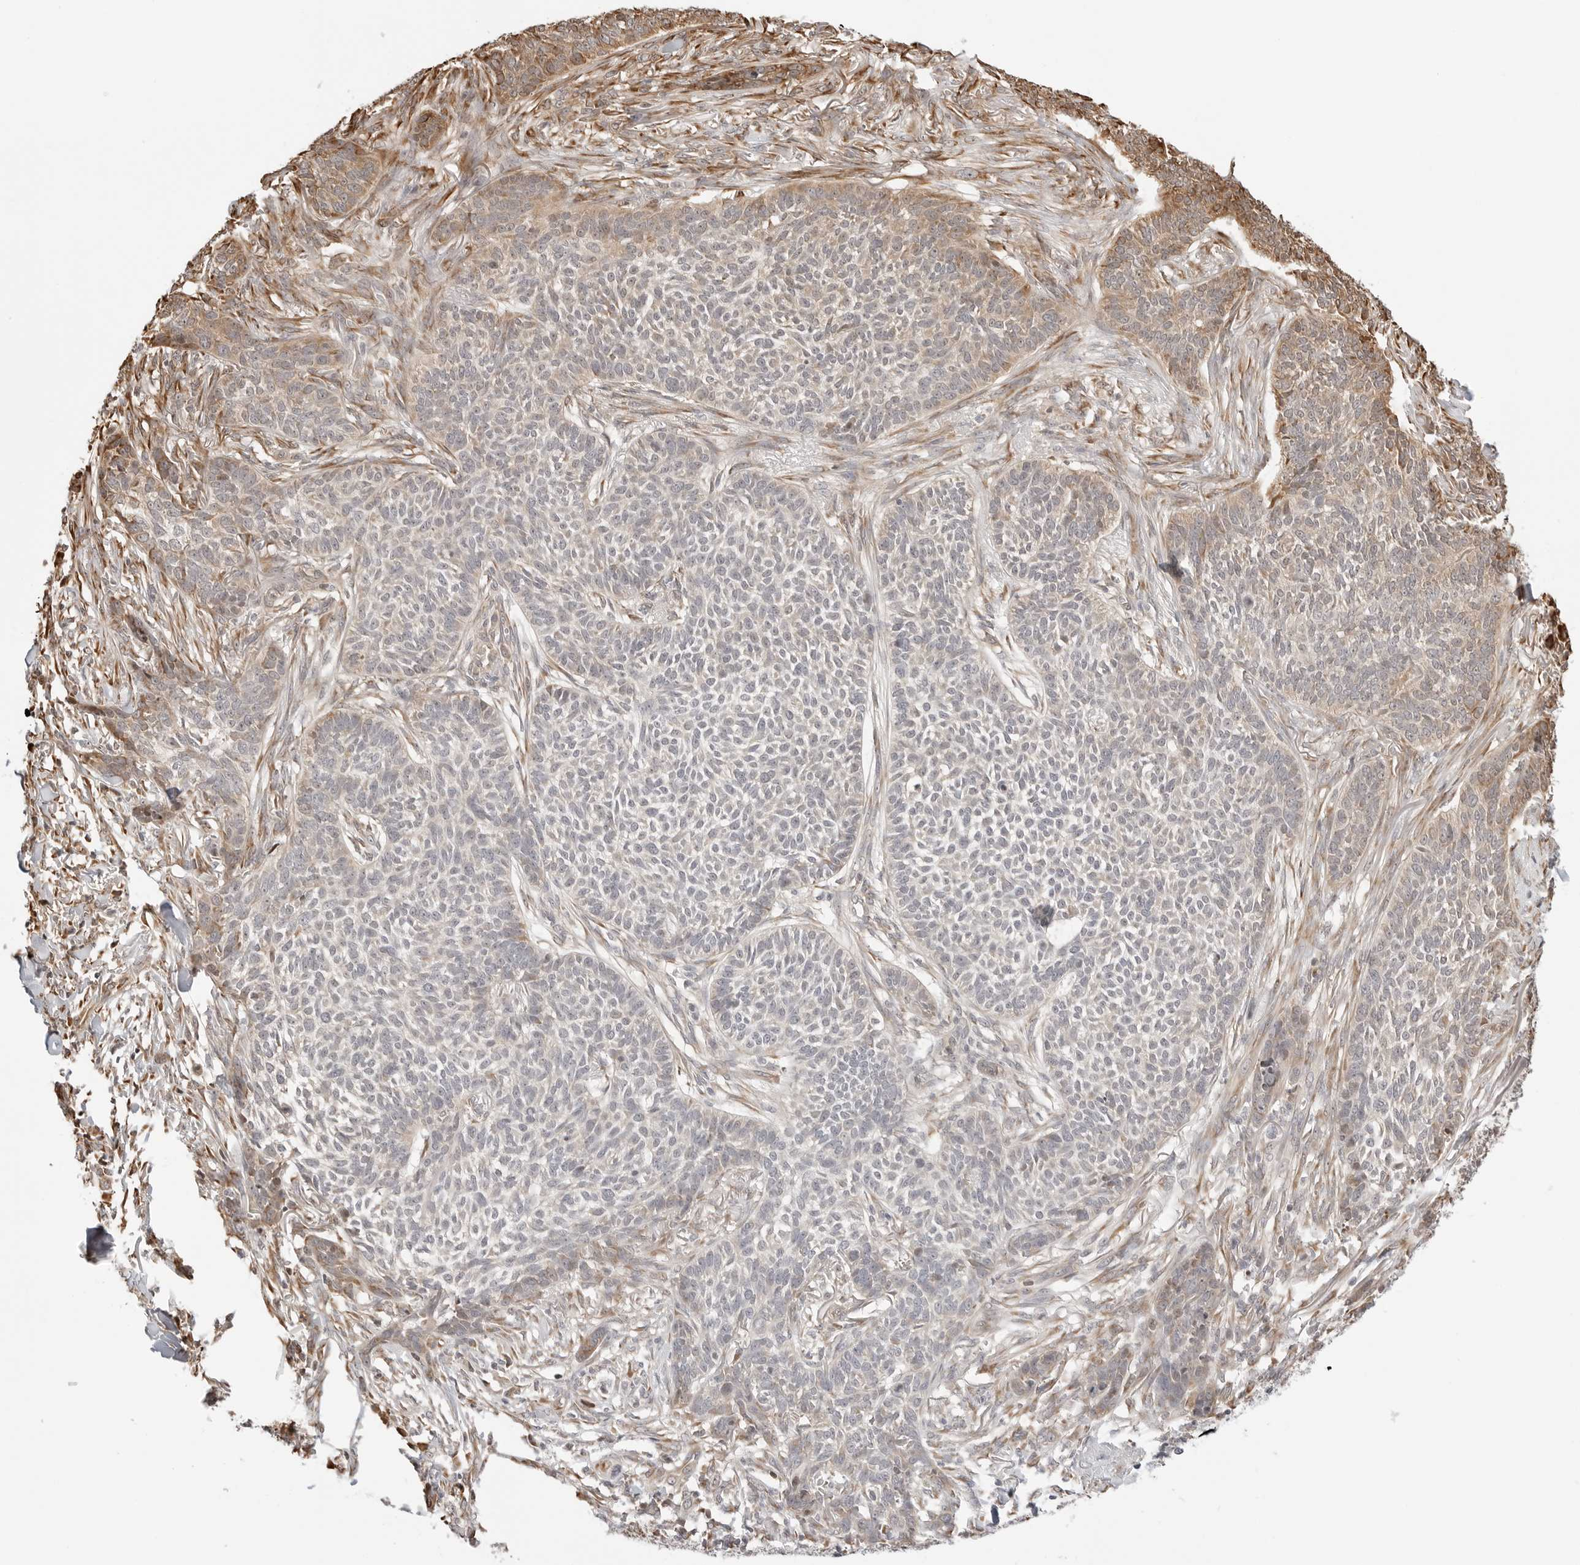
{"staining": {"intensity": "moderate", "quantity": "<25%", "location": "cytoplasmic/membranous"}, "tissue": "skin cancer", "cell_type": "Tumor cells", "image_type": "cancer", "snomed": [{"axis": "morphology", "description": "Basal cell carcinoma"}, {"axis": "topography", "description": "Skin"}], "caption": "Immunohistochemical staining of human skin cancer (basal cell carcinoma) demonstrates low levels of moderate cytoplasmic/membranous positivity in about <25% of tumor cells. Ihc stains the protein of interest in brown and the nuclei are stained blue.", "gene": "FKBP14", "patient": {"sex": "male", "age": 85}}